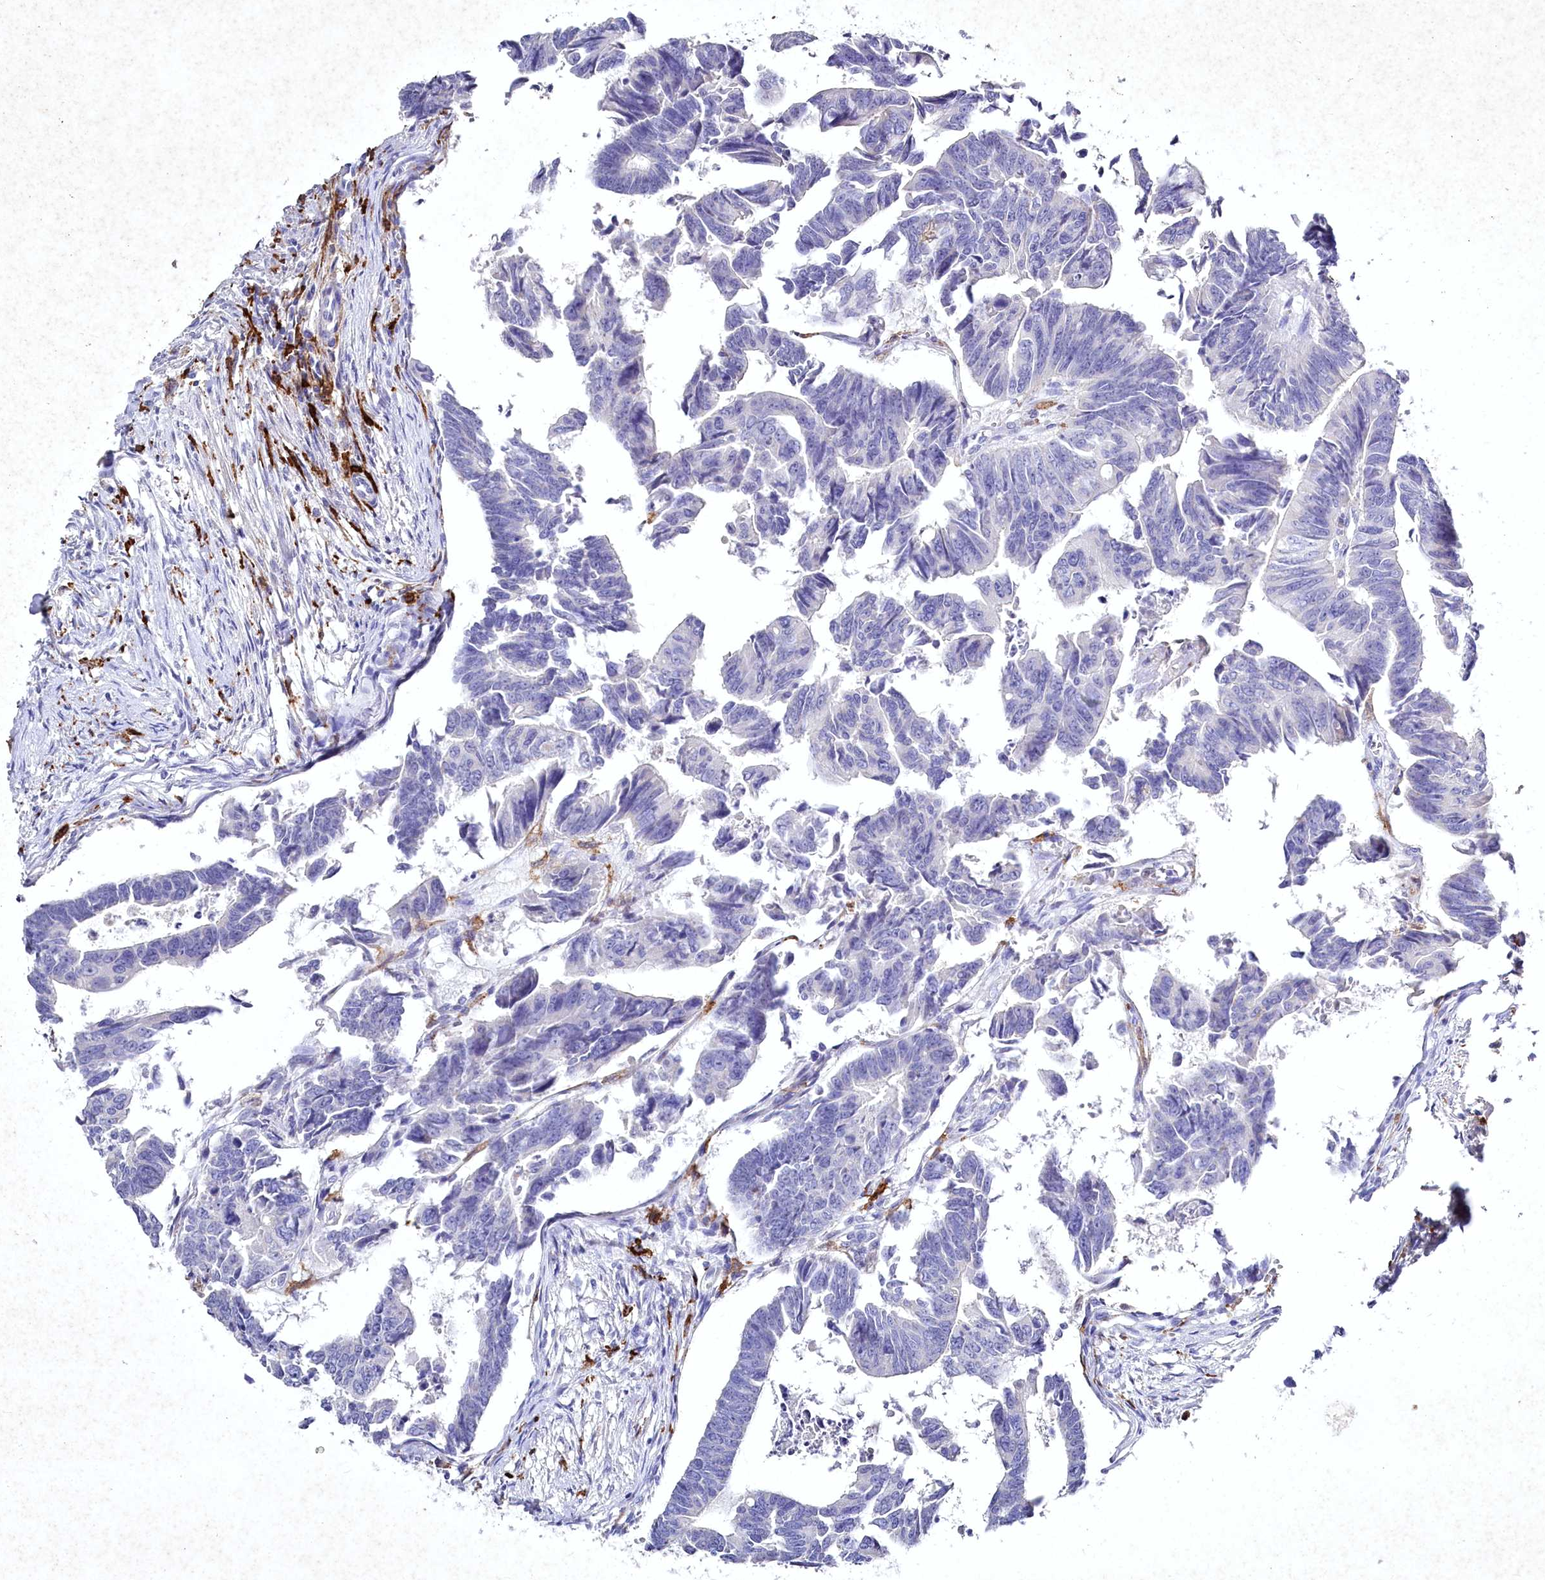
{"staining": {"intensity": "negative", "quantity": "none", "location": "none"}, "tissue": "colorectal cancer", "cell_type": "Tumor cells", "image_type": "cancer", "snomed": [{"axis": "morphology", "description": "Adenocarcinoma, NOS"}, {"axis": "topography", "description": "Rectum"}], "caption": "IHC of human colorectal cancer shows no positivity in tumor cells.", "gene": "CLEC4M", "patient": {"sex": "female", "age": 65}}